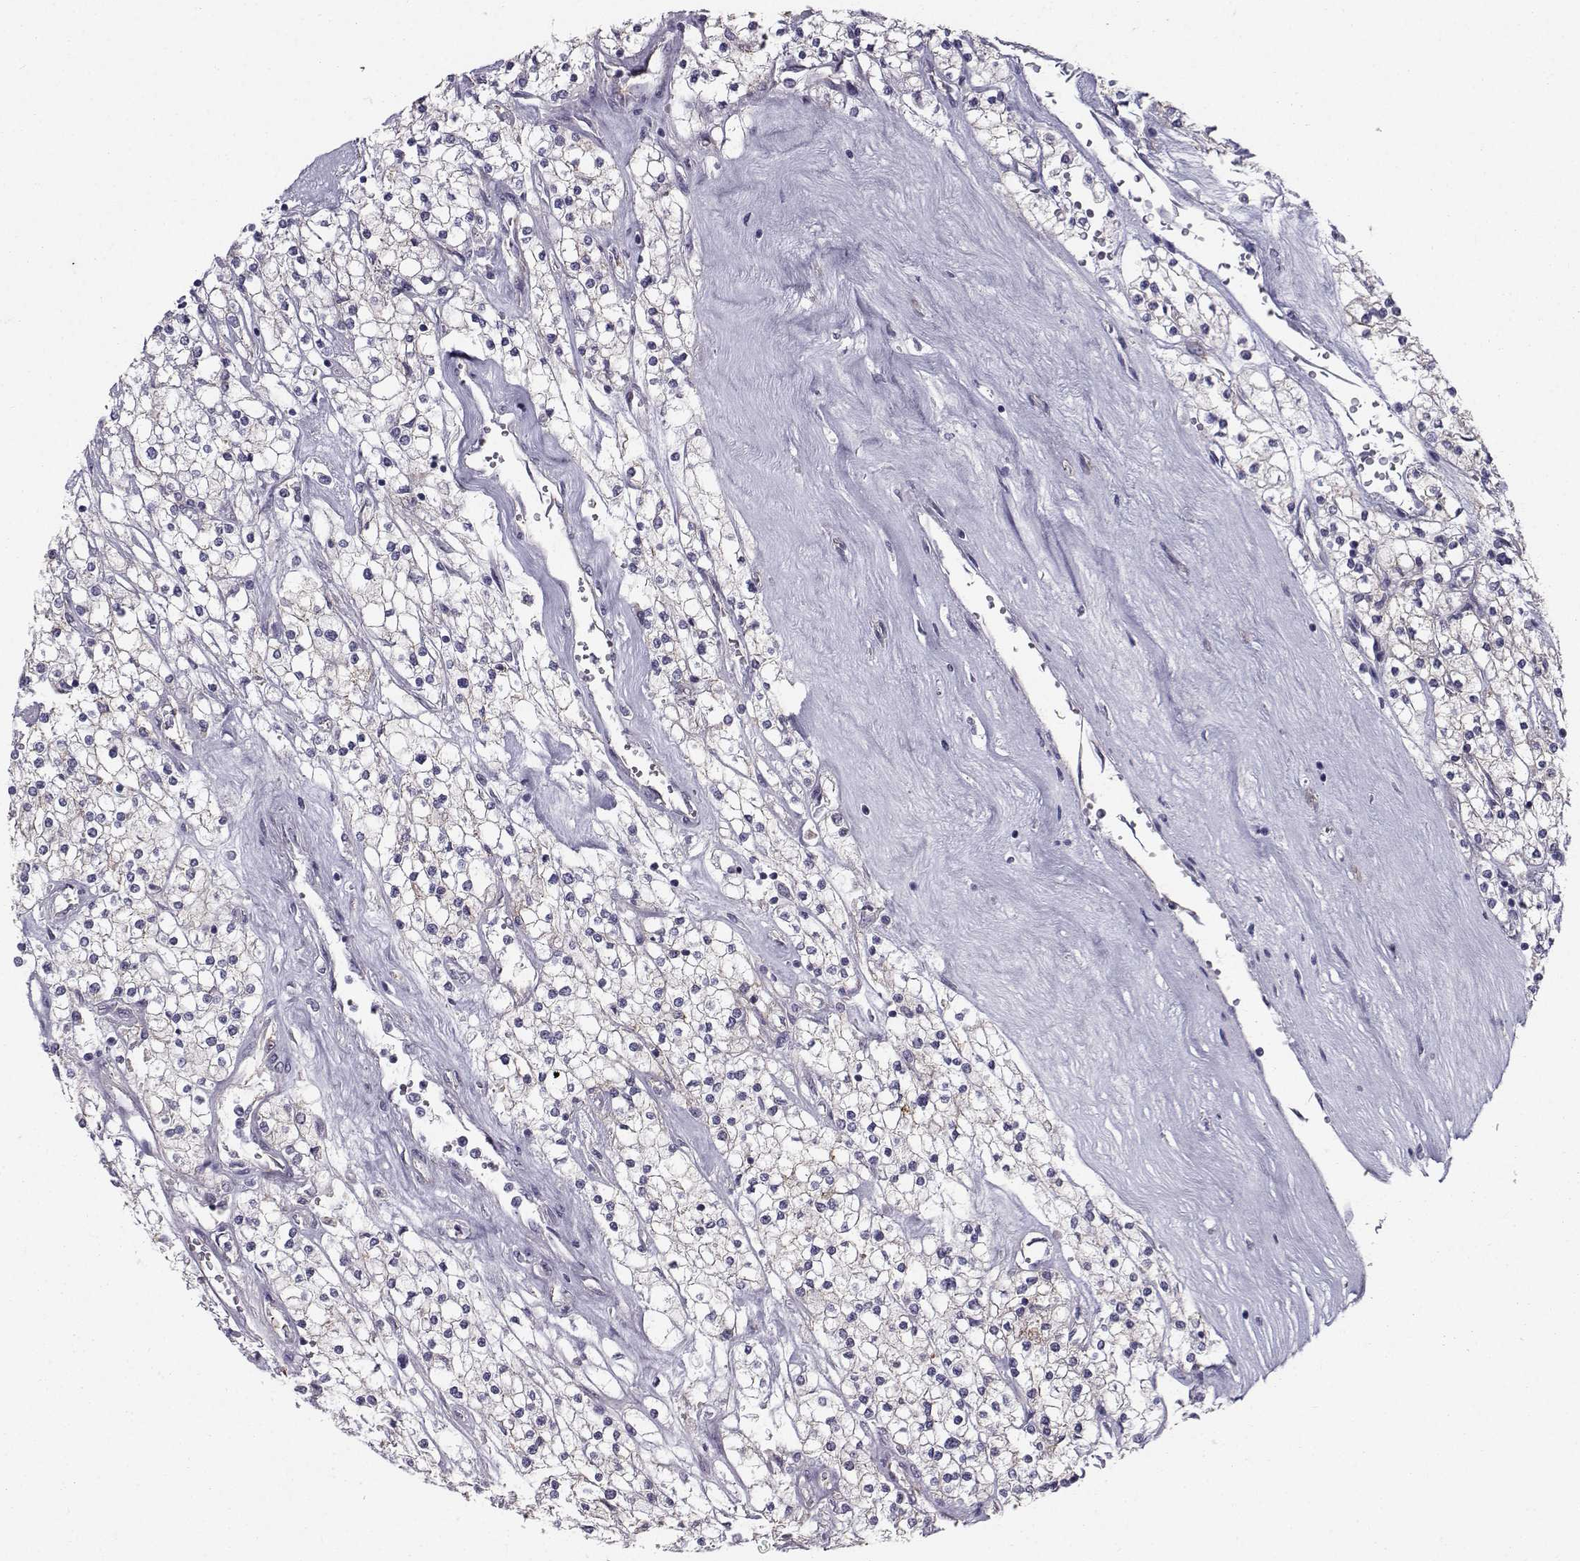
{"staining": {"intensity": "negative", "quantity": "none", "location": "none"}, "tissue": "renal cancer", "cell_type": "Tumor cells", "image_type": "cancer", "snomed": [{"axis": "morphology", "description": "Adenocarcinoma, NOS"}, {"axis": "topography", "description": "Kidney"}], "caption": "DAB (3,3'-diaminobenzidine) immunohistochemical staining of renal cancer displays no significant expression in tumor cells. Nuclei are stained in blue.", "gene": "SPDYE4", "patient": {"sex": "male", "age": 80}}